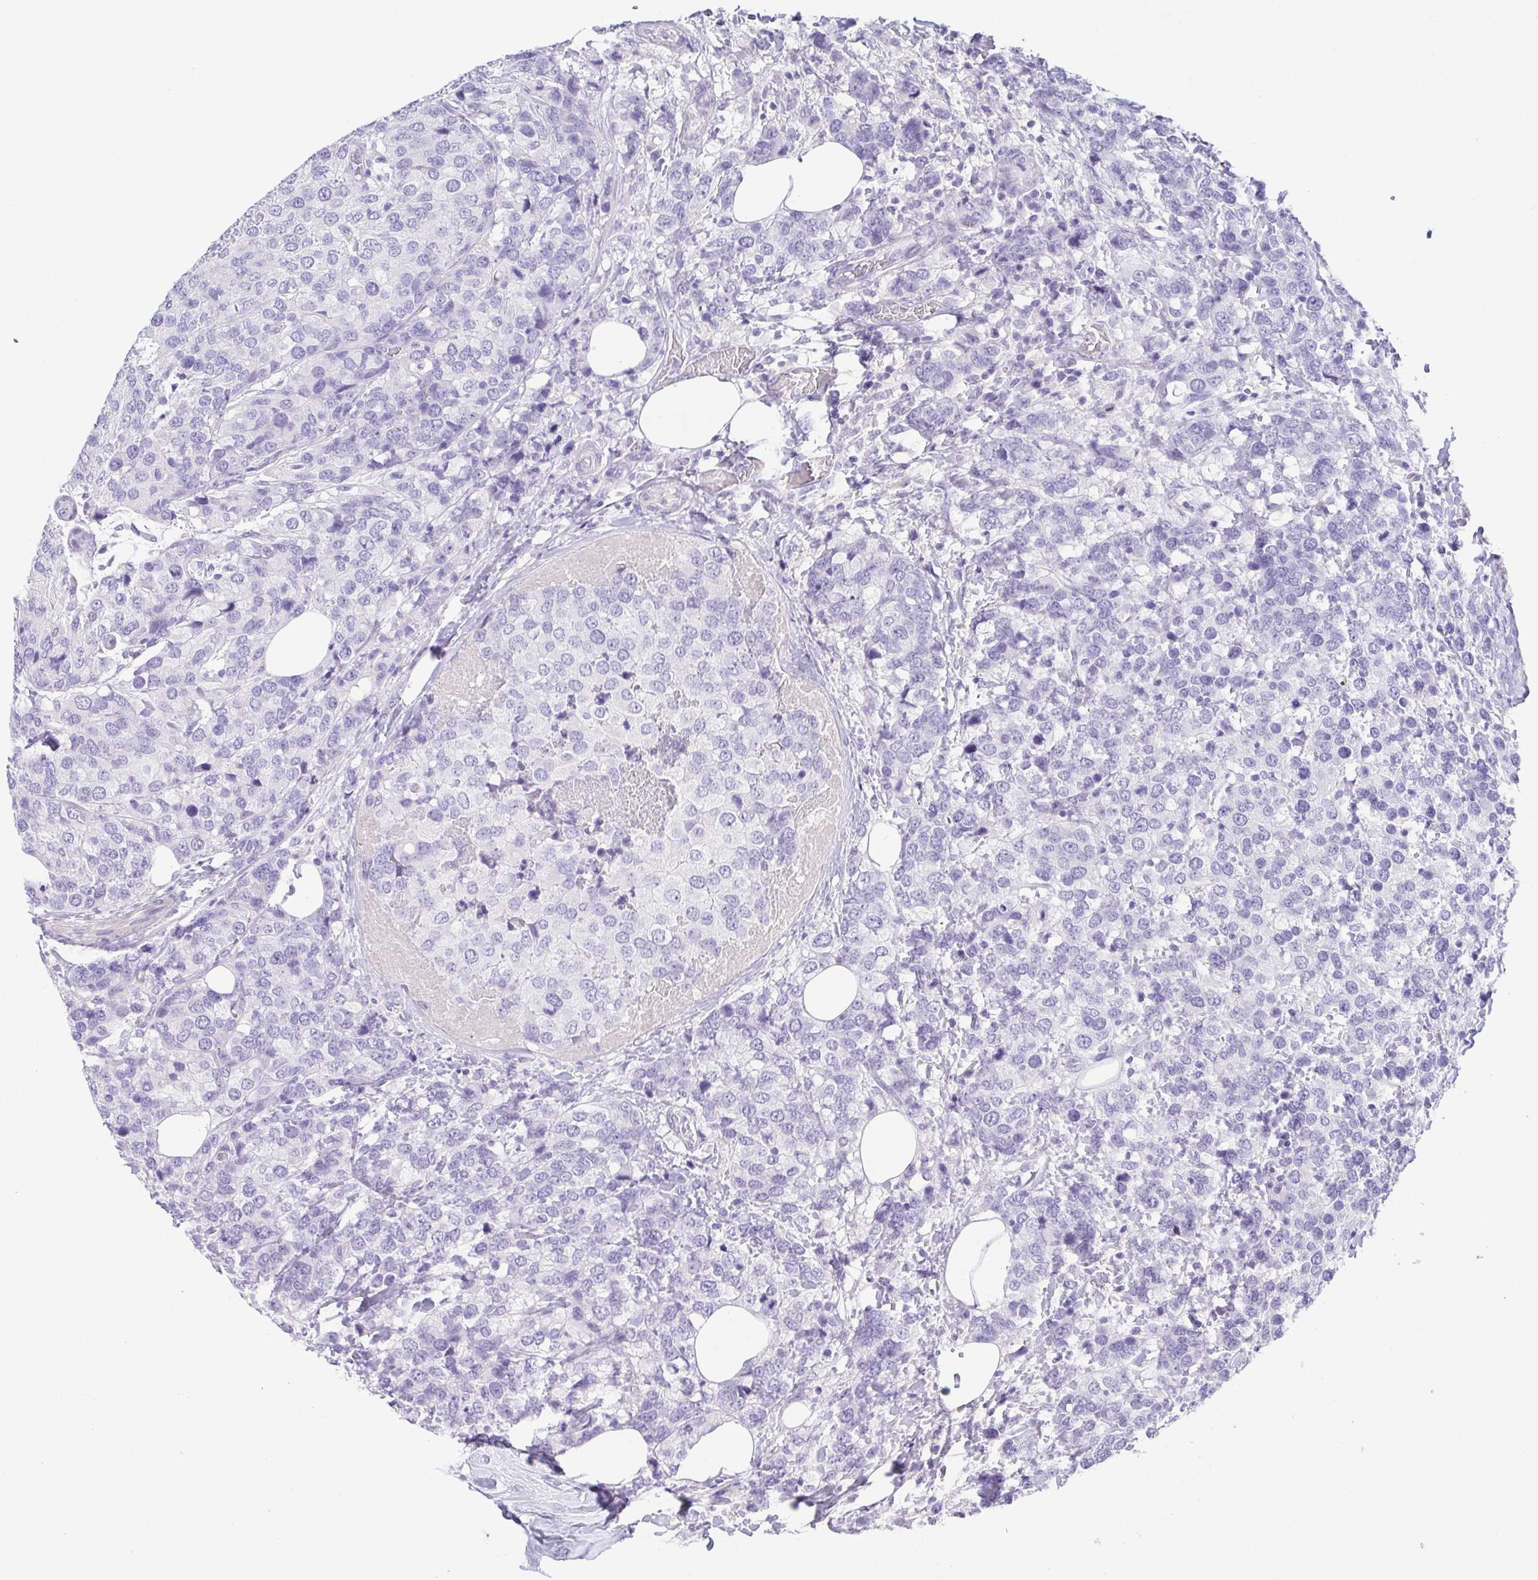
{"staining": {"intensity": "negative", "quantity": "none", "location": "none"}, "tissue": "breast cancer", "cell_type": "Tumor cells", "image_type": "cancer", "snomed": [{"axis": "morphology", "description": "Lobular carcinoma"}, {"axis": "topography", "description": "Breast"}], "caption": "Immunohistochemical staining of breast cancer exhibits no significant positivity in tumor cells.", "gene": "HAPLN2", "patient": {"sex": "female", "age": 59}}